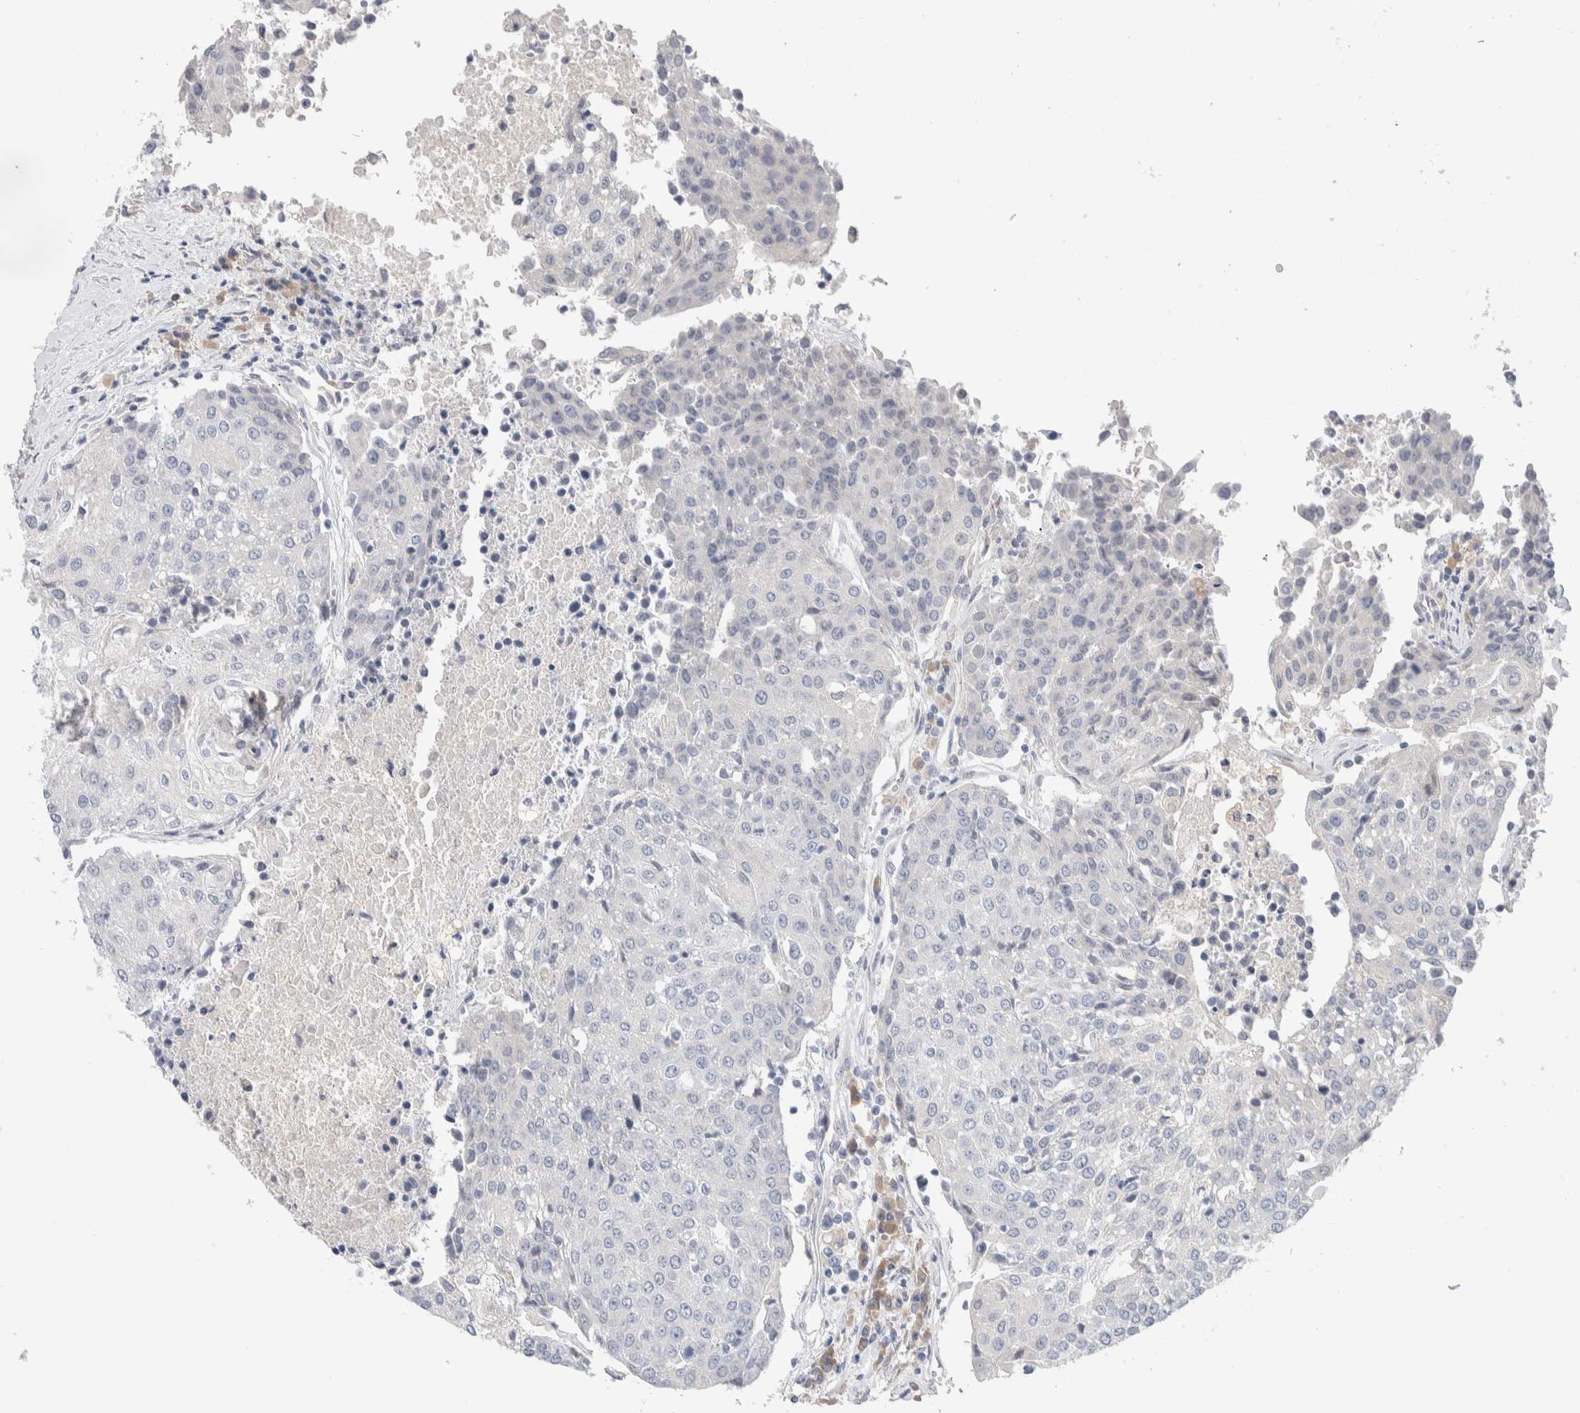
{"staining": {"intensity": "negative", "quantity": "none", "location": "none"}, "tissue": "urothelial cancer", "cell_type": "Tumor cells", "image_type": "cancer", "snomed": [{"axis": "morphology", "description": "Urothelial carcinoma, High grade"}, {"axis": "topography", "description": "Urinary bladder"}], "caption": "The histopathology image reveals no staining of tumor cells in urothelial cancer.", "gene": "RUSF1", "patient": {"sex": "female", "age": 85}}